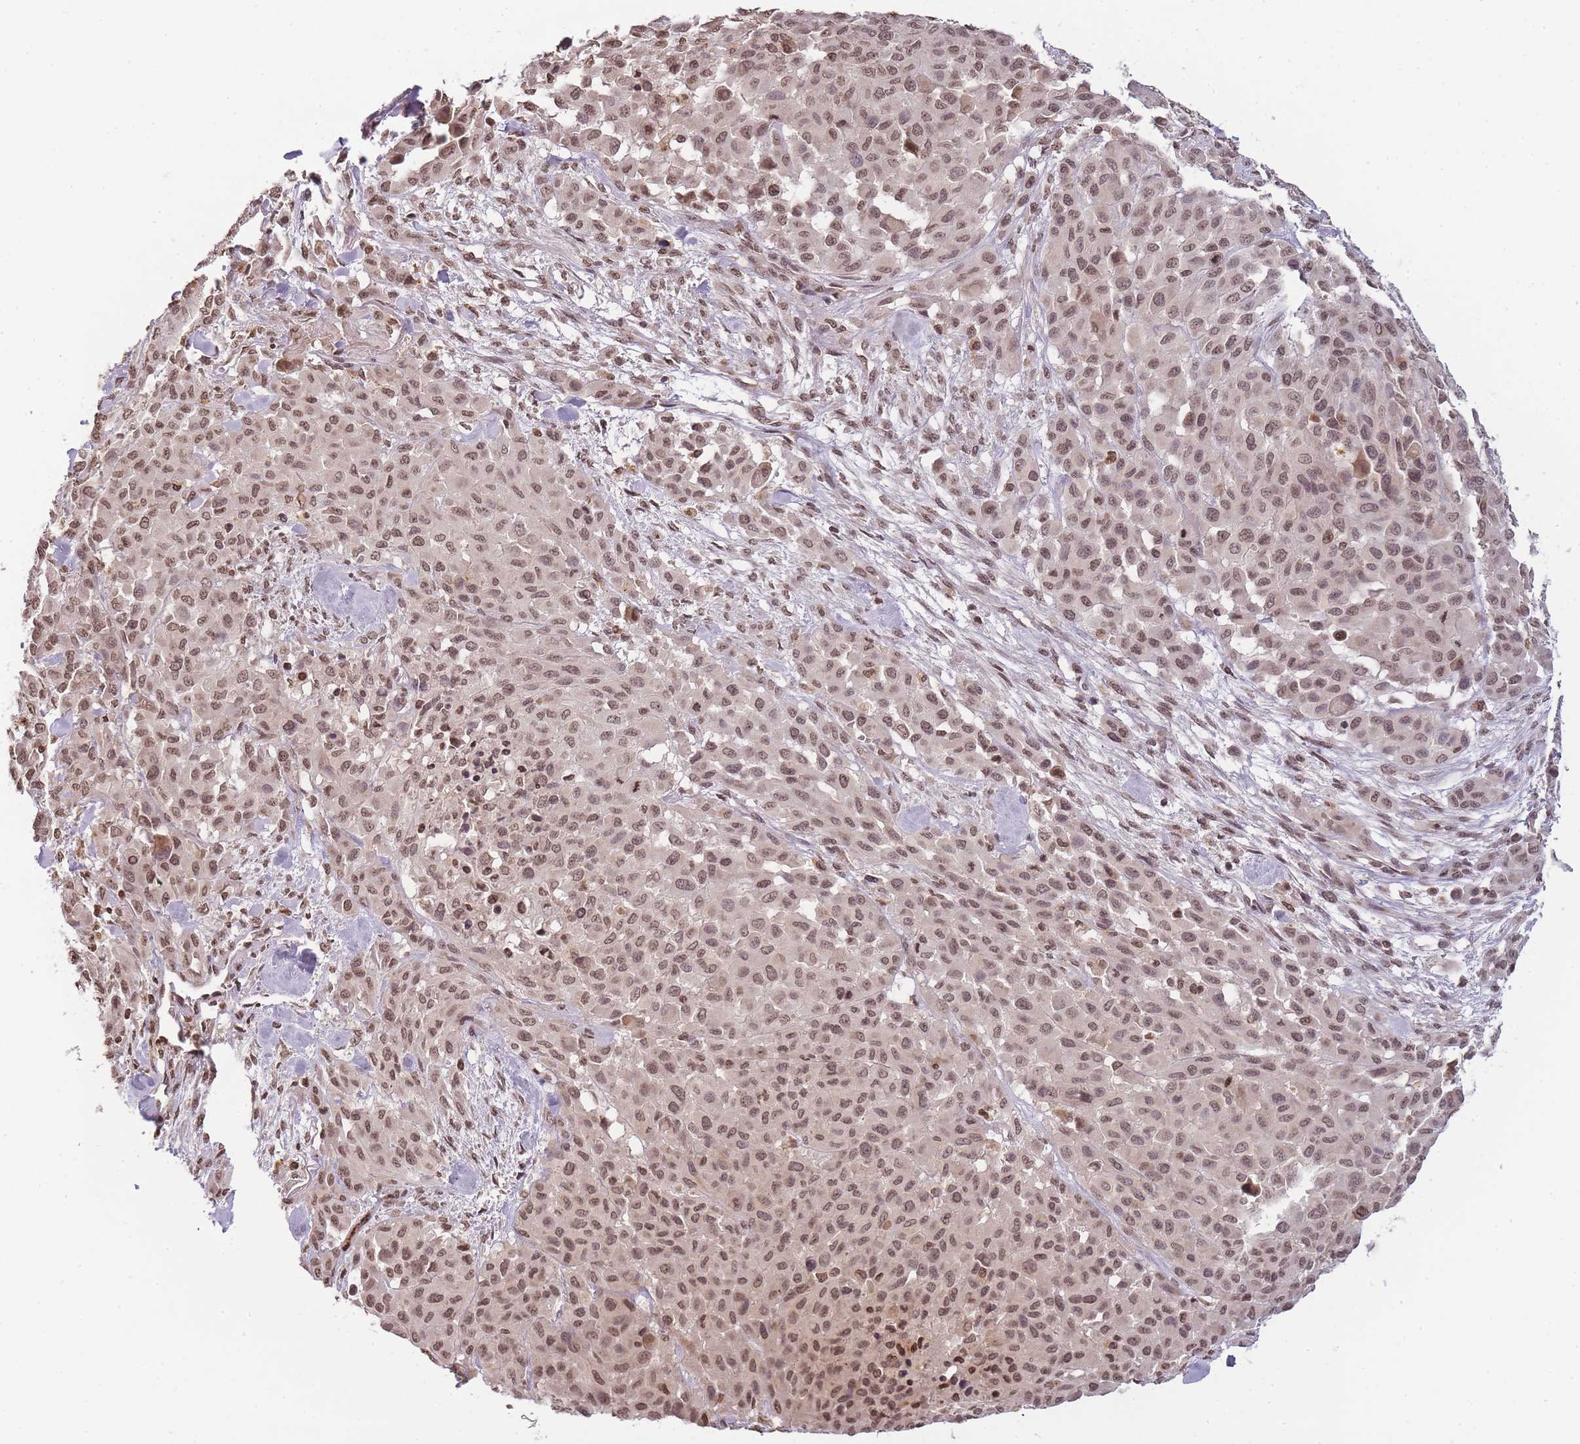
{"staining": {"intensity": "moderate", "quantity": ">75%", "location": "nuclear"}, "tissue": "melanoma", "cell_type": "Tumor cells", "image_type": "cancer", "snomed": [{"axis": "morphology", "description": "Malignant melanoma, Metastatic site"}, {"axis": "topography", "description": "Skin"}], "caption": "Protein staining shows moderate nuclear staining in approximately >75% of tumor cells in malignant melanoma (metastatic site). The protein of interest is stained brown, and the nuclei are stained in blue (DAB IHC with brightfield microscopy, high magnification).", "gene": "WWTR1", "patient": {"sex": "female", "age": 81}}